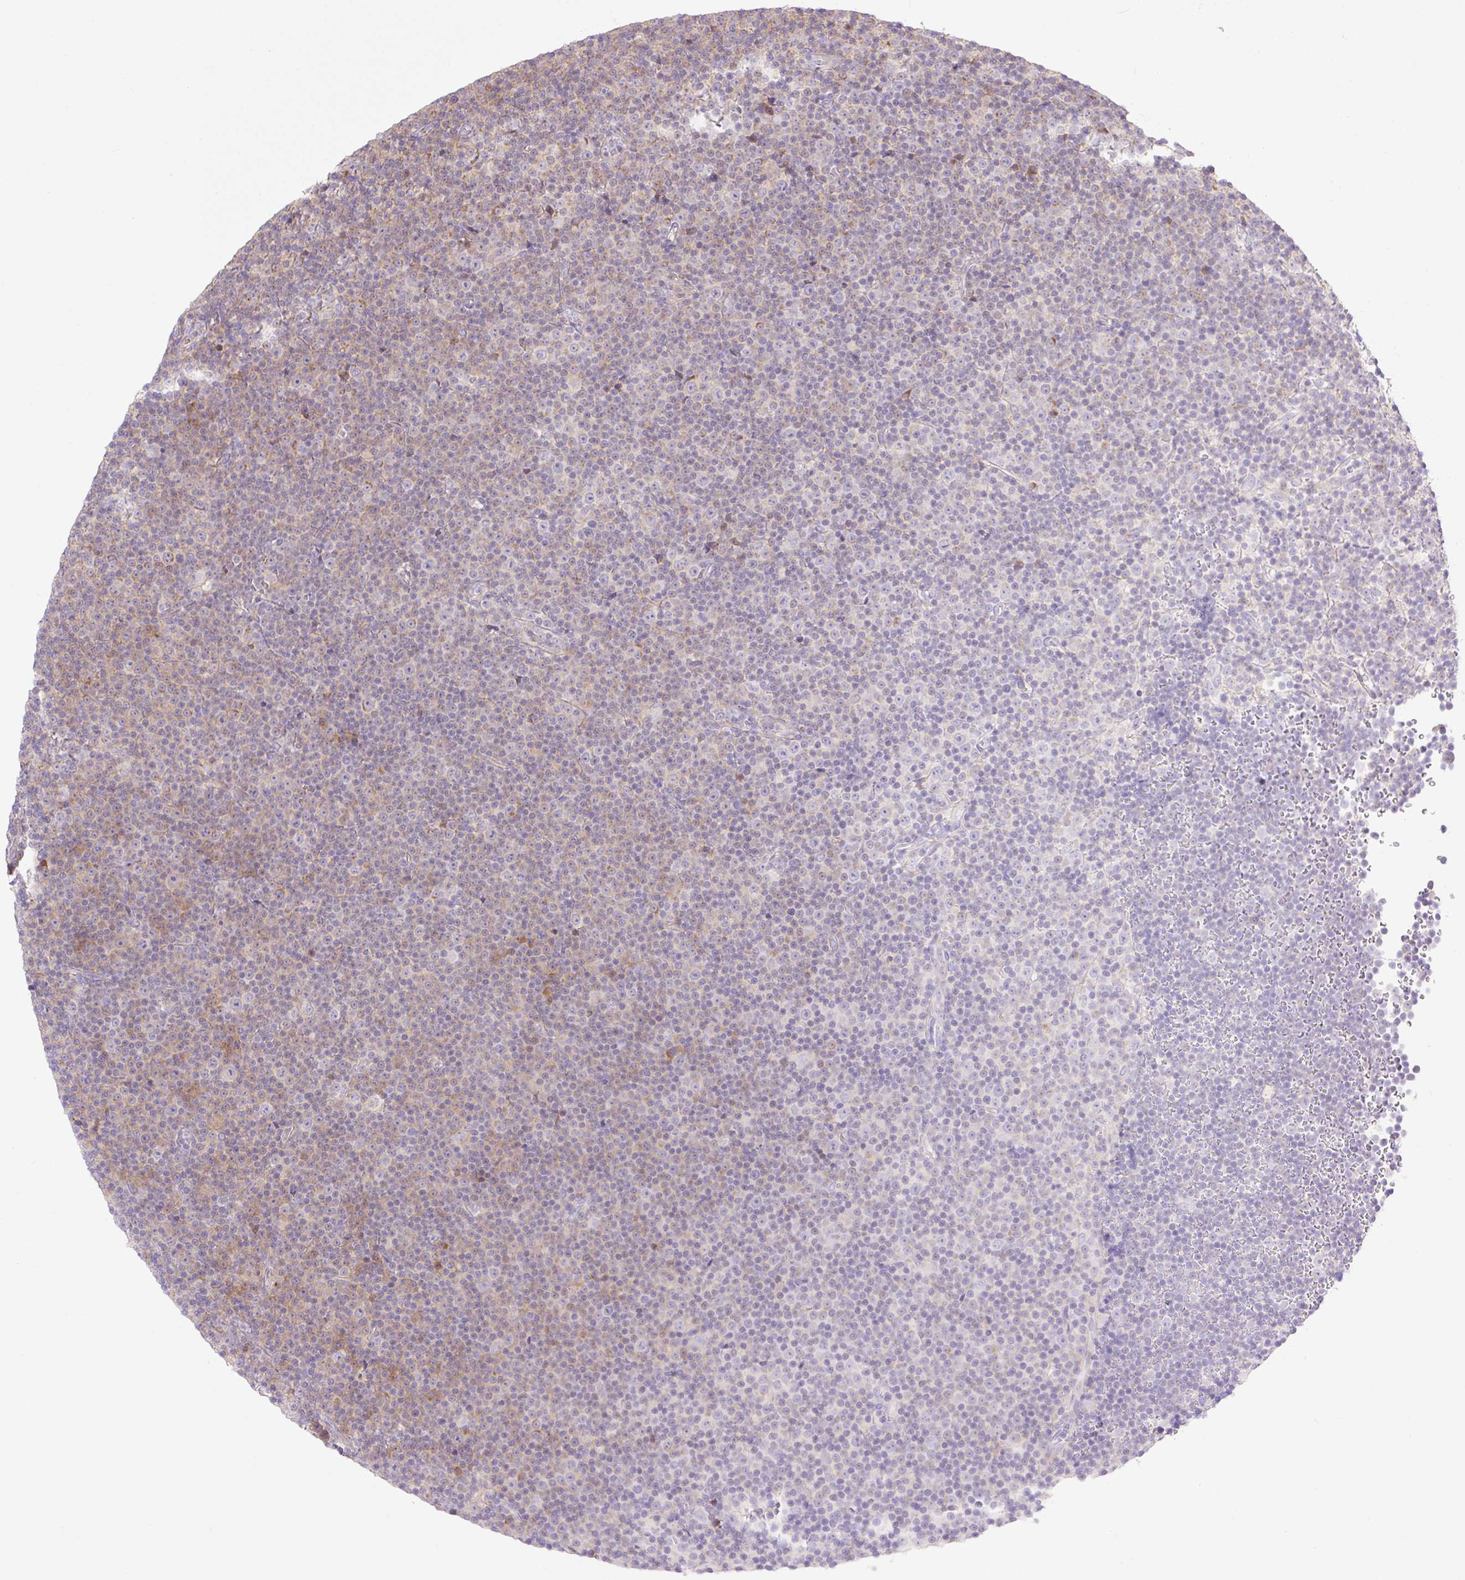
{"staining": {"intensity": "moderate", "quantity": "25%-75%", "location": "cytoplasmic/membranous"}, "tissue": "lymphoma", "cell_type": "Tumor cells", "image_type": "cancer", "snomed": [{"axis": "morphology", "description": "Malignant lymphoma, non-Hodgkin's type, Low grade"}, {"axis": "topography", "description": "Lymph node"}], "caption": "Moderate cytoplasmic/membranous protein expression is identified in about 25%-75% of tumor cells in malignant lymphoma, non-Hodgkin's type (low-grade).", "gene": "VPS25", "patient": {"sex": "female", "age": 67}}